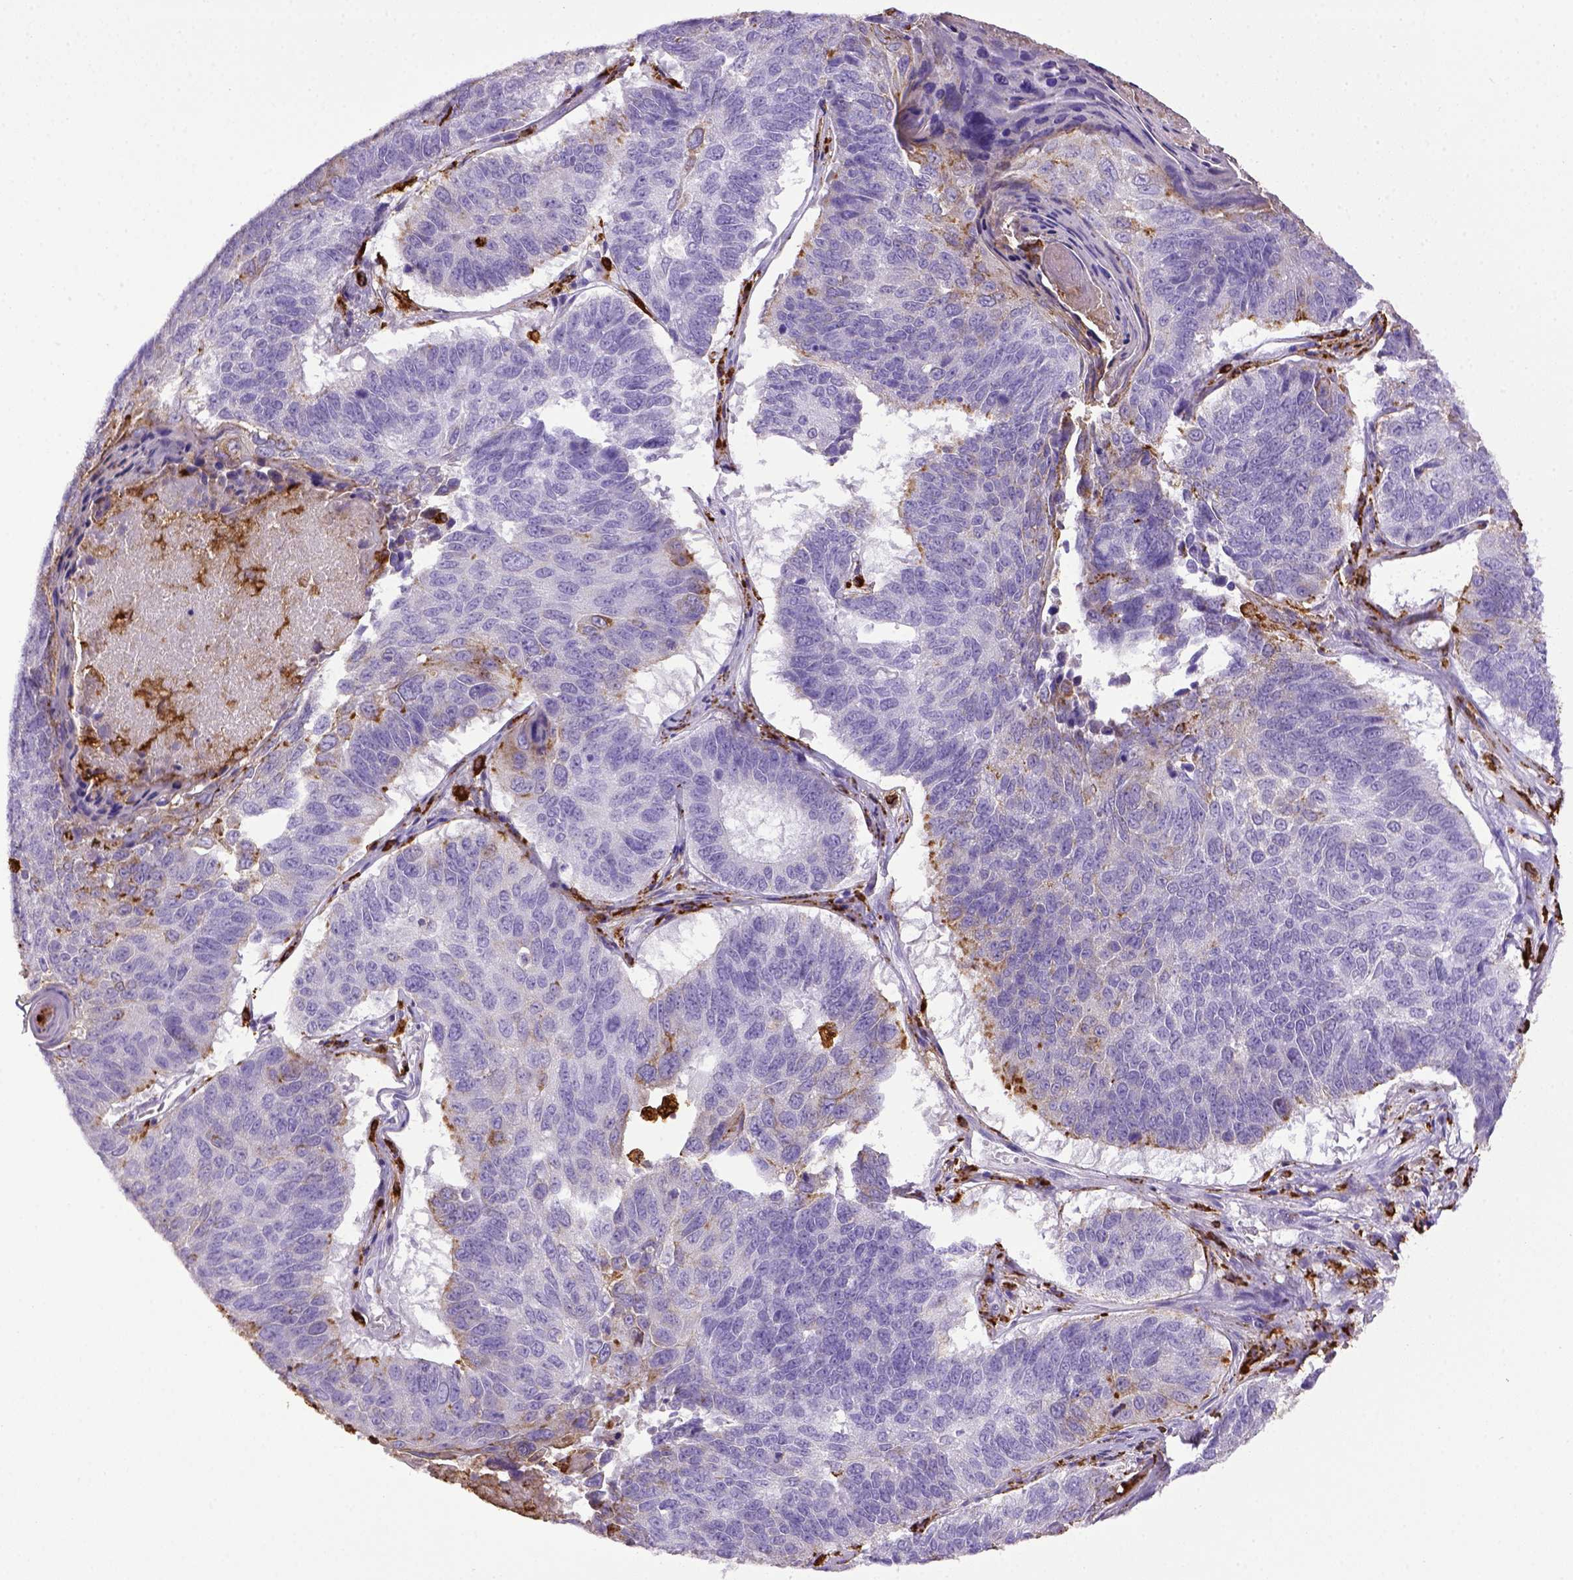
{"staining": {"intensity": "negative", "quantity": "none", "location": "none"}, "tissue": "lung cancer", "cell_type": "Tumor cells", "image_type": "cancer", "snomed": [{"axis": "morphology", "description": "Squamous cell carcinoma, NOS"}, {"axis": "topography", "description": "Lung"}], "caption": "High power microscopy image of an IHC micrograph of lung squamous cell carcinoma, revealing no significant expression in tumor cells.", "gene": "CD68", "patient": {"sex": "male", "age": 73}}